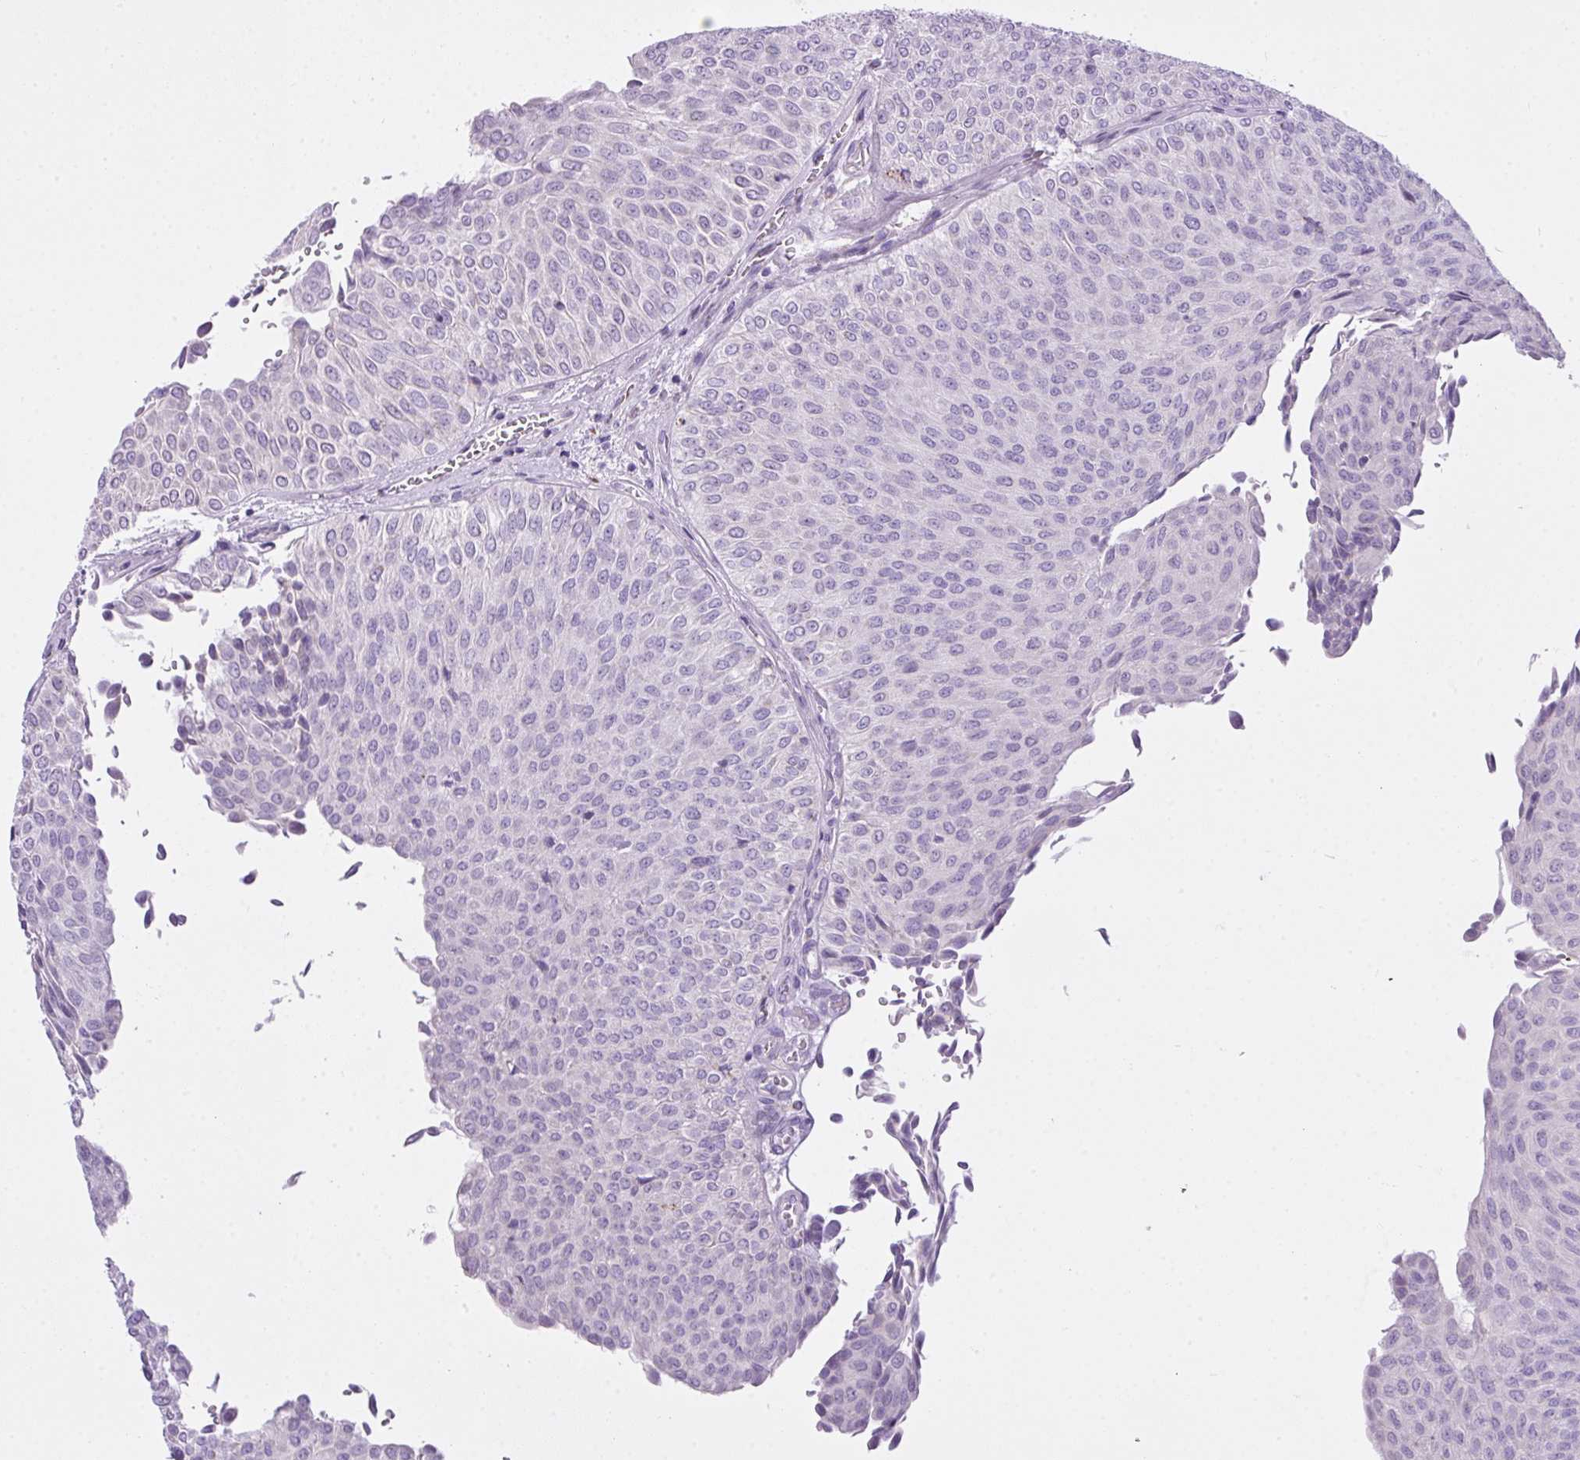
{"staining": {"intensity": "negative", "quantity": "none", "location": "none"}, "tissue": "urothelial cancer", "cell_type": "Tumor cells", "image_type": "cancer", "snomed": [{"axis": "morphology", "description": "Urothelial carcinoma, Low grade"}, {"axis": "topography", "description": "Urinary bladder"}], "caption": "This is a micrograph of immunohistochemistry staining of urothelial cancer, which shows no staining in tumor cells.", "gene": "FAM43A", "patient": {"sex": "male", "age": 78}}